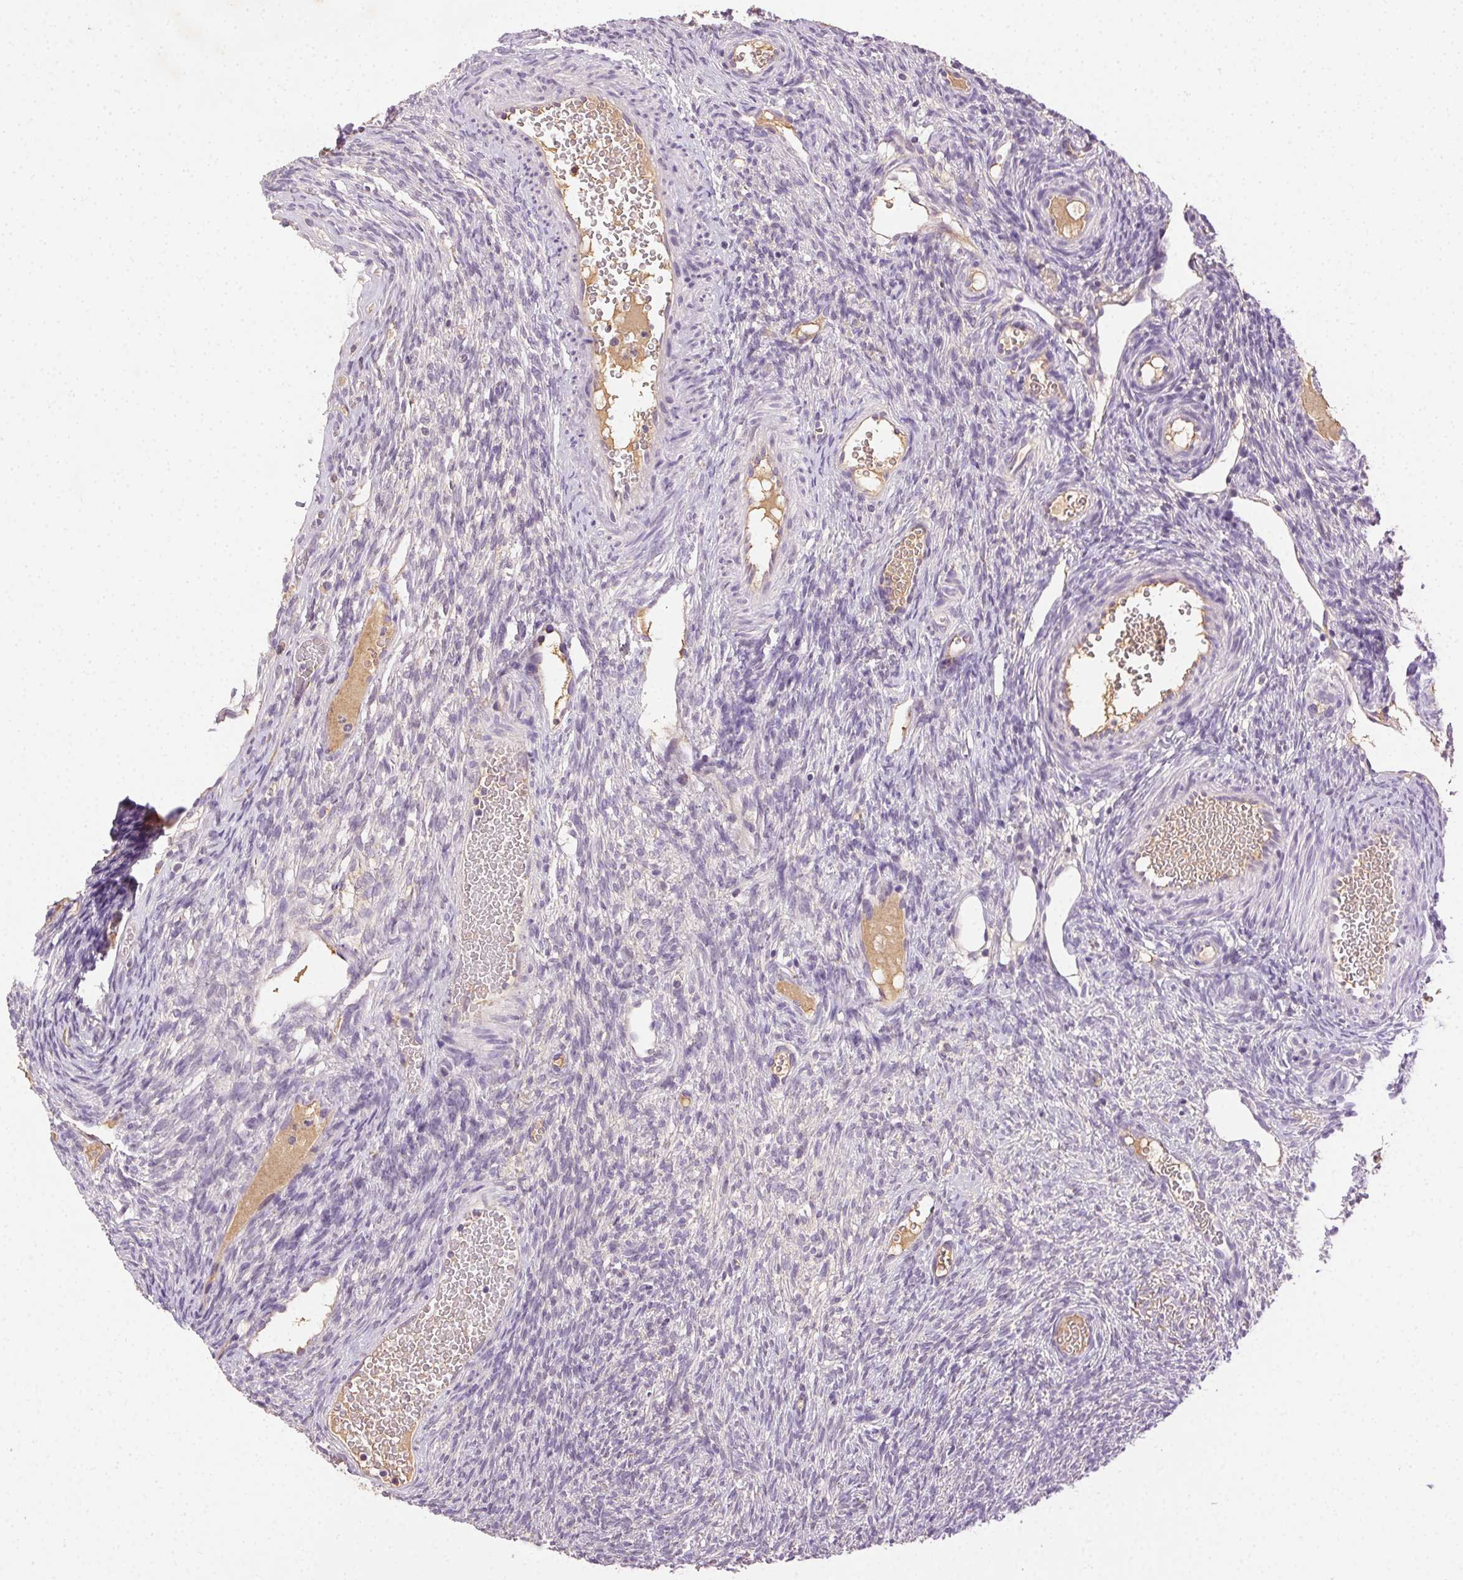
{"staining": {"intensity": "negative", "quantity": "none", "location": "none"}, "tissue": "ovary", "cell_type": "Follicle cells", "image_type": "normal", "snomed": [{"axis": "morphology", "description": "Normal tissue, NOS"}, {"axis": "topography", "description": "Ovary"}], "caption": "IHC of normal ovary exhibits no expression in follicle cells.", "gene": "BPIFB2", "patient": {"sex": "female", "age": 34}}